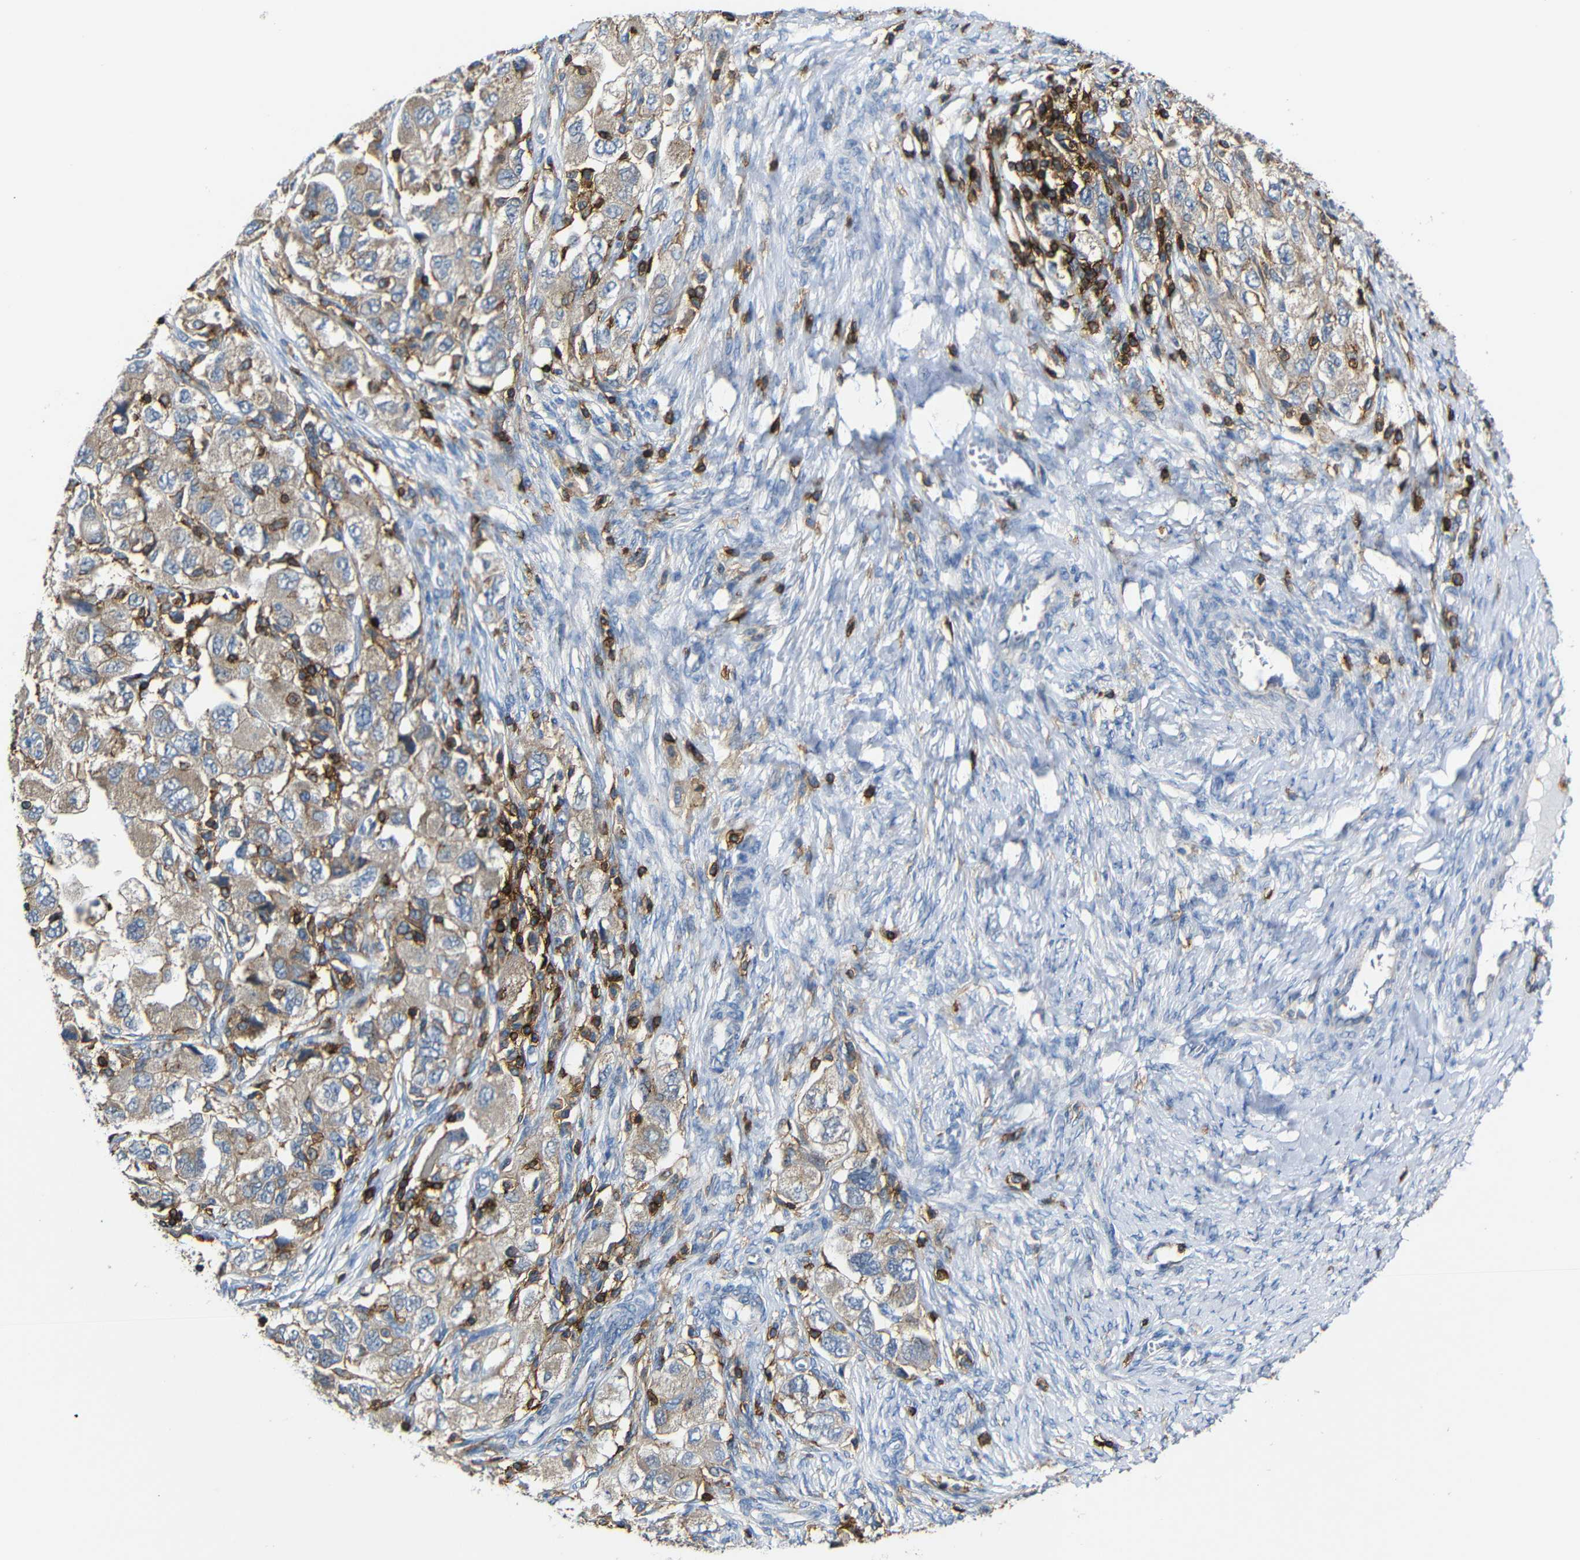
{"staining": {"intensity": "moderate", "quantity": ">75%", "location": "cytoplasmic/membranous"}, "tissue": "ovarian cancer", "cell_type": "Tumor cells", "image_type": "cancer", "snomed": [{"axis": "morphology", "description": "Carcinoma, NOS"}, {"axis": "morphology", "description": "Cystadenocarcinoma, serous, NOS"}, {"axis": "topography", "description": "Ovary"}], "caption": "Immunohistochemistry (IHC) micrograph of neoplastic tissue: human ovarian cancer (serous cystadenocarcinoma) stained using immunohistochemistry (IHC) shows medium levels of moderate protein expression localized specifically in the cytoplasmic/membranous of tumor cells, appearing as a cytoplasmic/membranous brown color.", "gene": "P2RY12", "patient": {"sex": "female", "age": 69}}